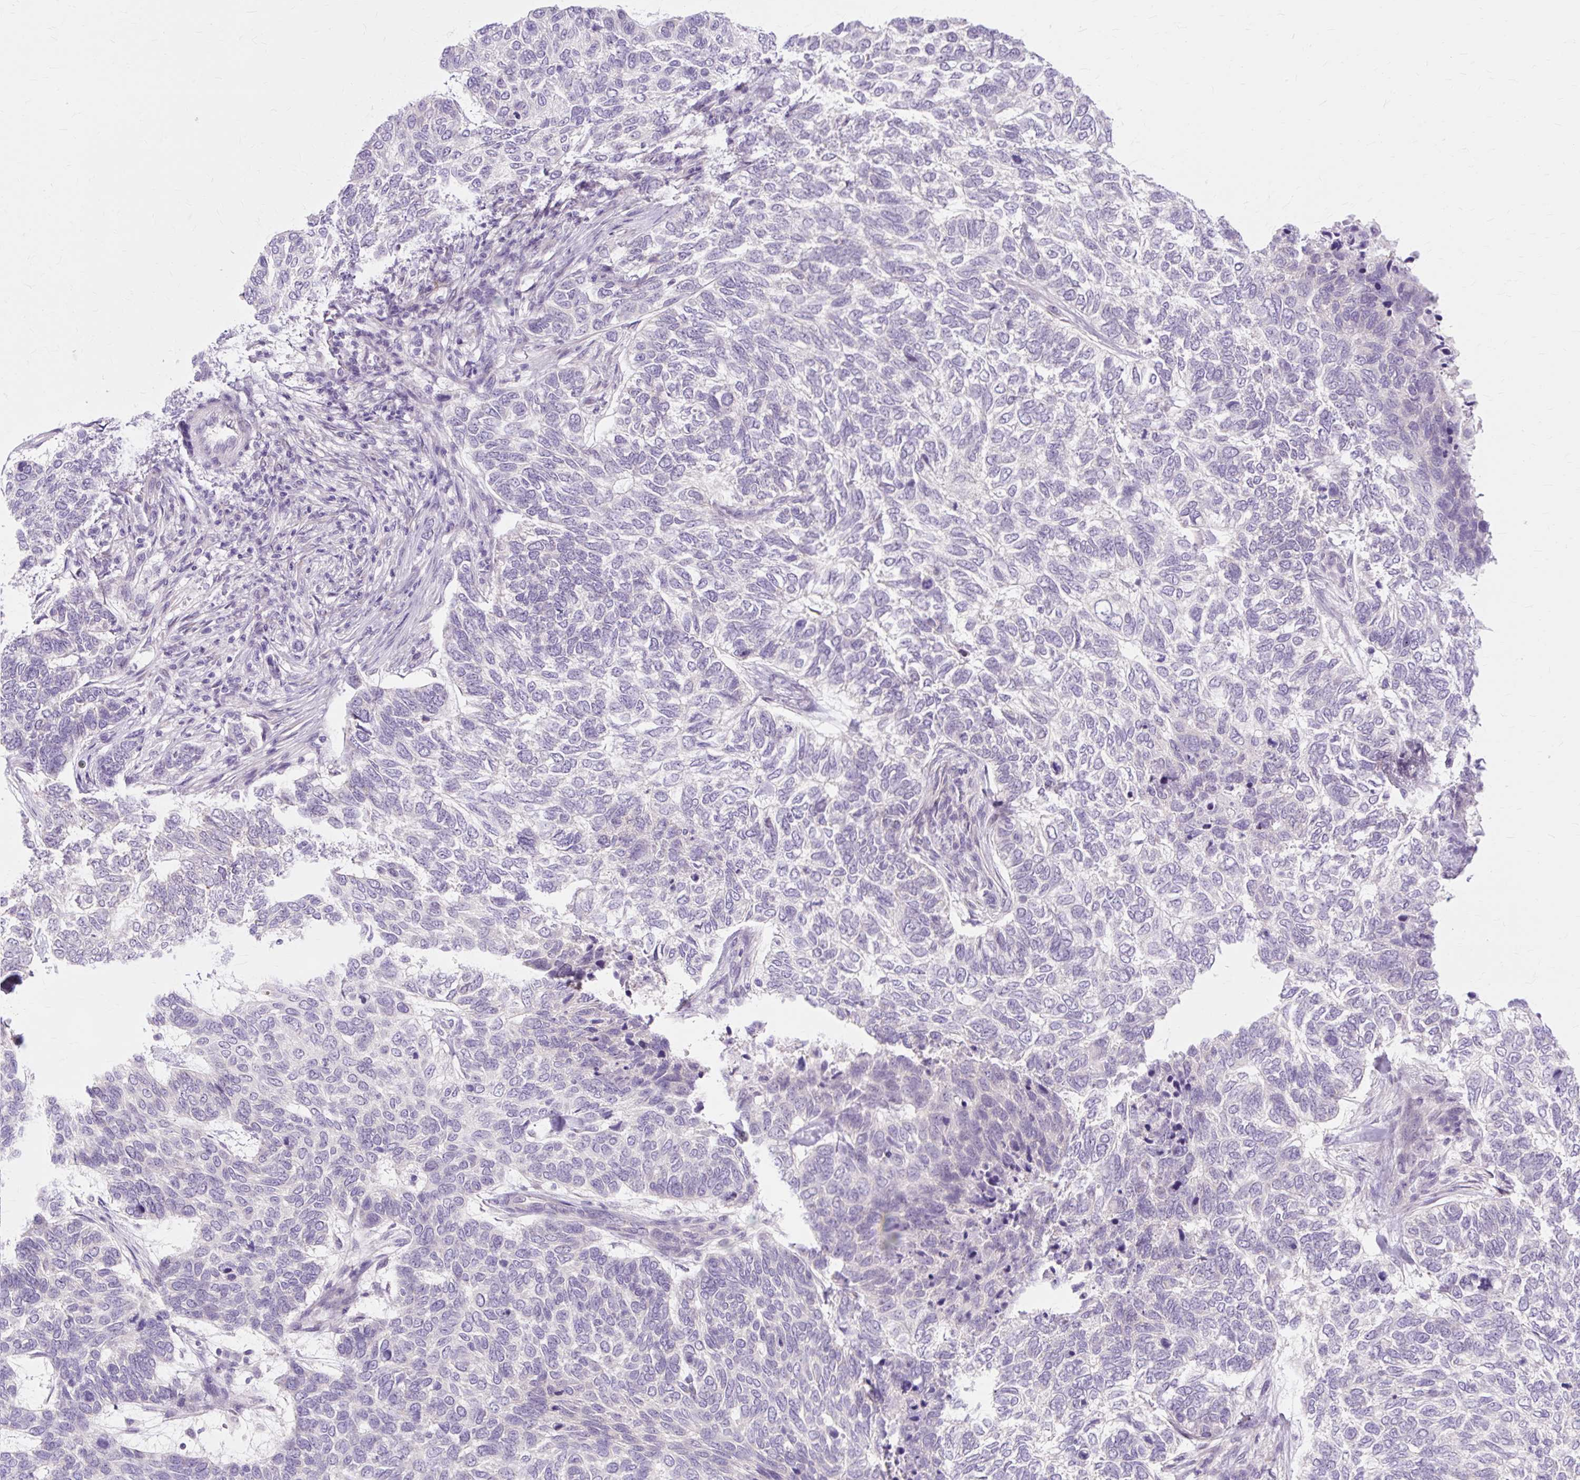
{"staining": {"intensity": "negative", "quantity": "none", "location": "none"}, "tissue": "skin cancer", "cell_type": "Tumor cells", "image_type": "cancer", "snomed": [{"axis": "morphology", "description": "Basal cell carcinoma"}, {"axis": "topography", "description": "Skin"}], "caption": "Immunohistochemical staining of human skin cancer exhibits no significant positivity in tumor cells. (Immunohistochemistry (ihc), brightfield microscopy, high magnification).", "gene": "ZNF35", "patient": {"sex": "female", "age": 65}}